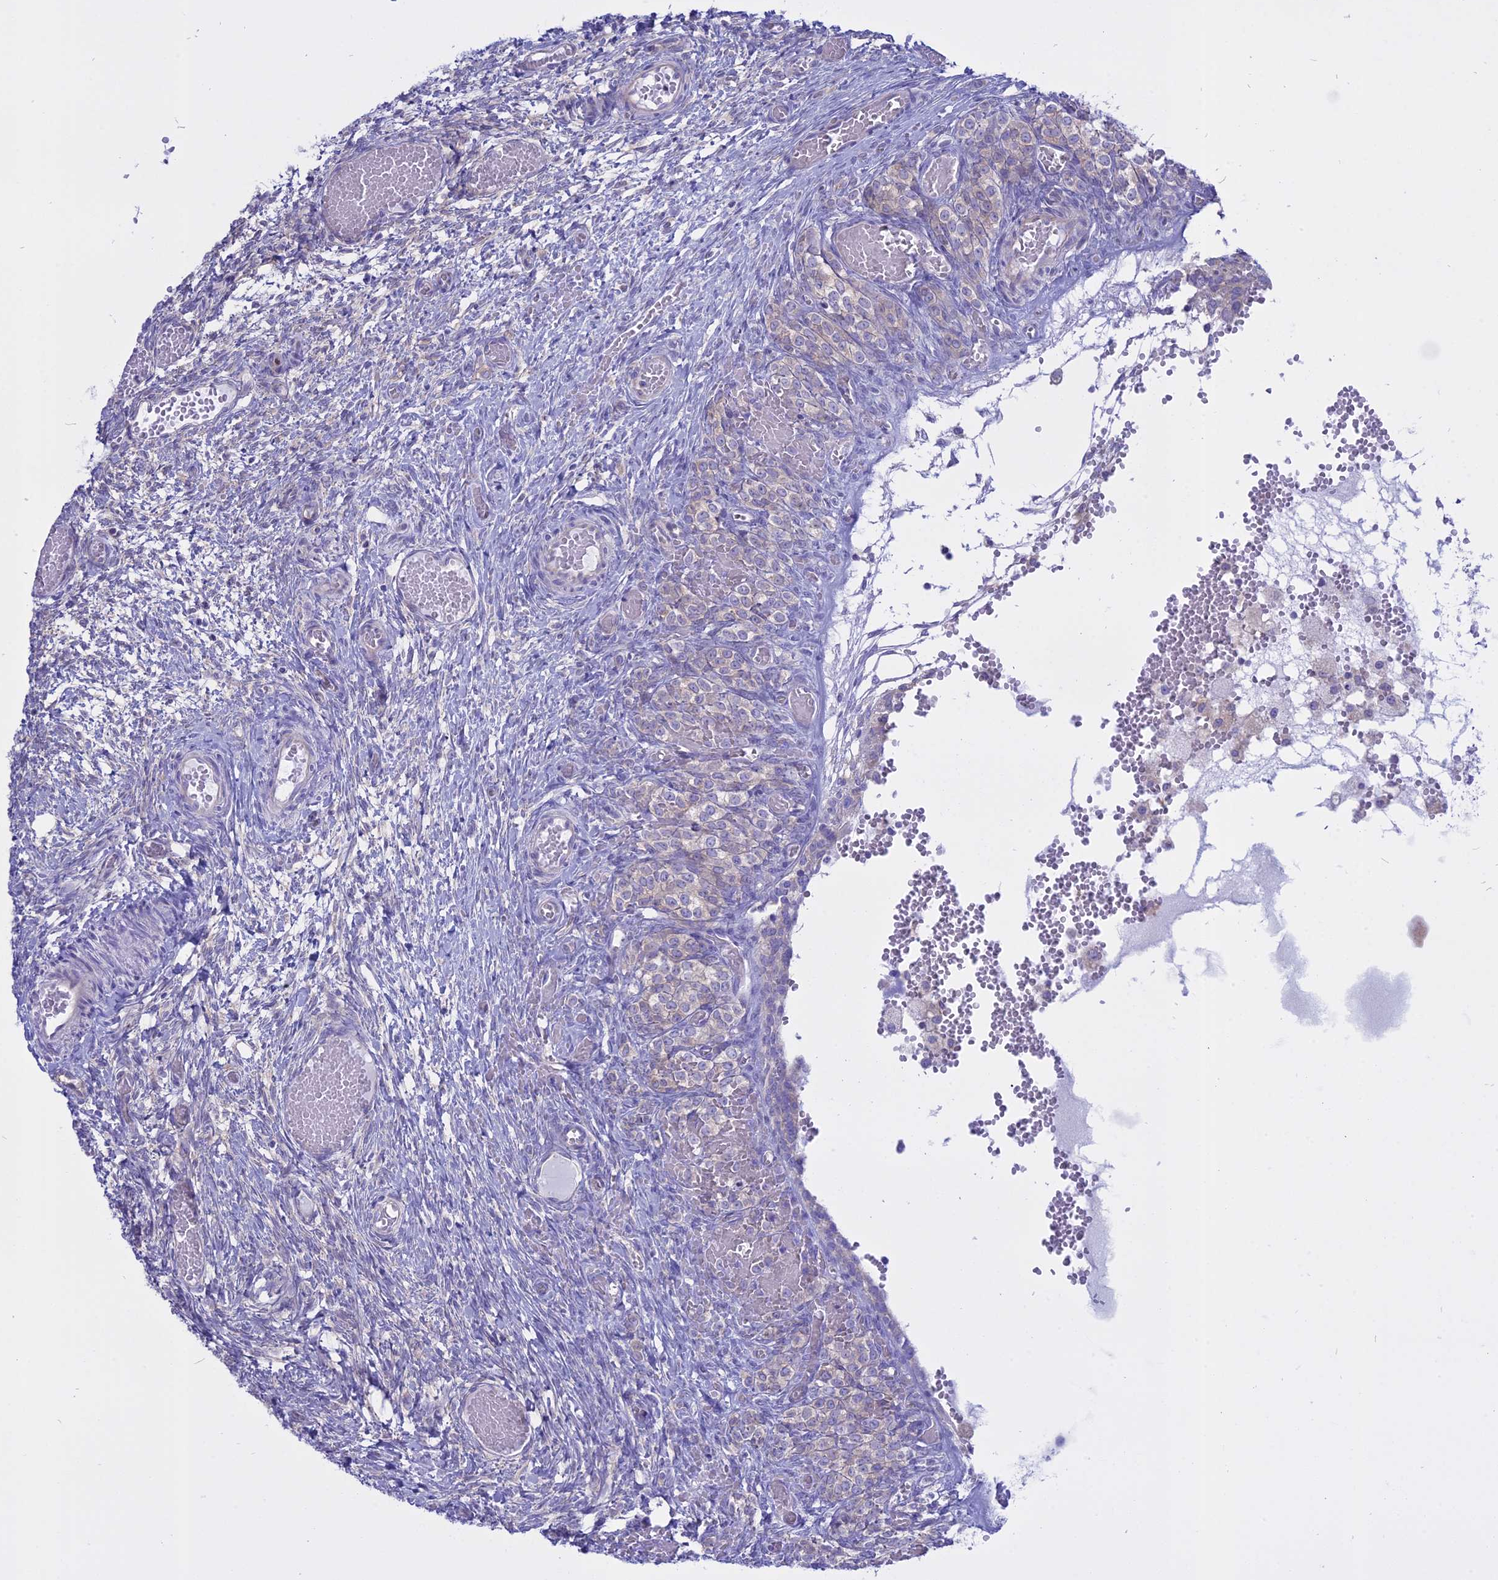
{"staining": {"intensity": "negative", "quantity": "none", "location": "none"}, "tissue": "ovary", "cell_type": "Ovarian stroma cells", "image_type": "normal", "snomed": [{"axis": "morphology", "description": "Adenocarcinoma, NOS"}, {"axis": "topography", "description": "Endometrium"}], "caption": "Immunohistochemical staining of benign ovary reveals no significant expression in ovarian stroma cells. (Brightfield microscopy of DAB immunohistochemistry at high magnification).", "gene": "AHCYL1", "patient": {"sex": "female", "age": 32}}